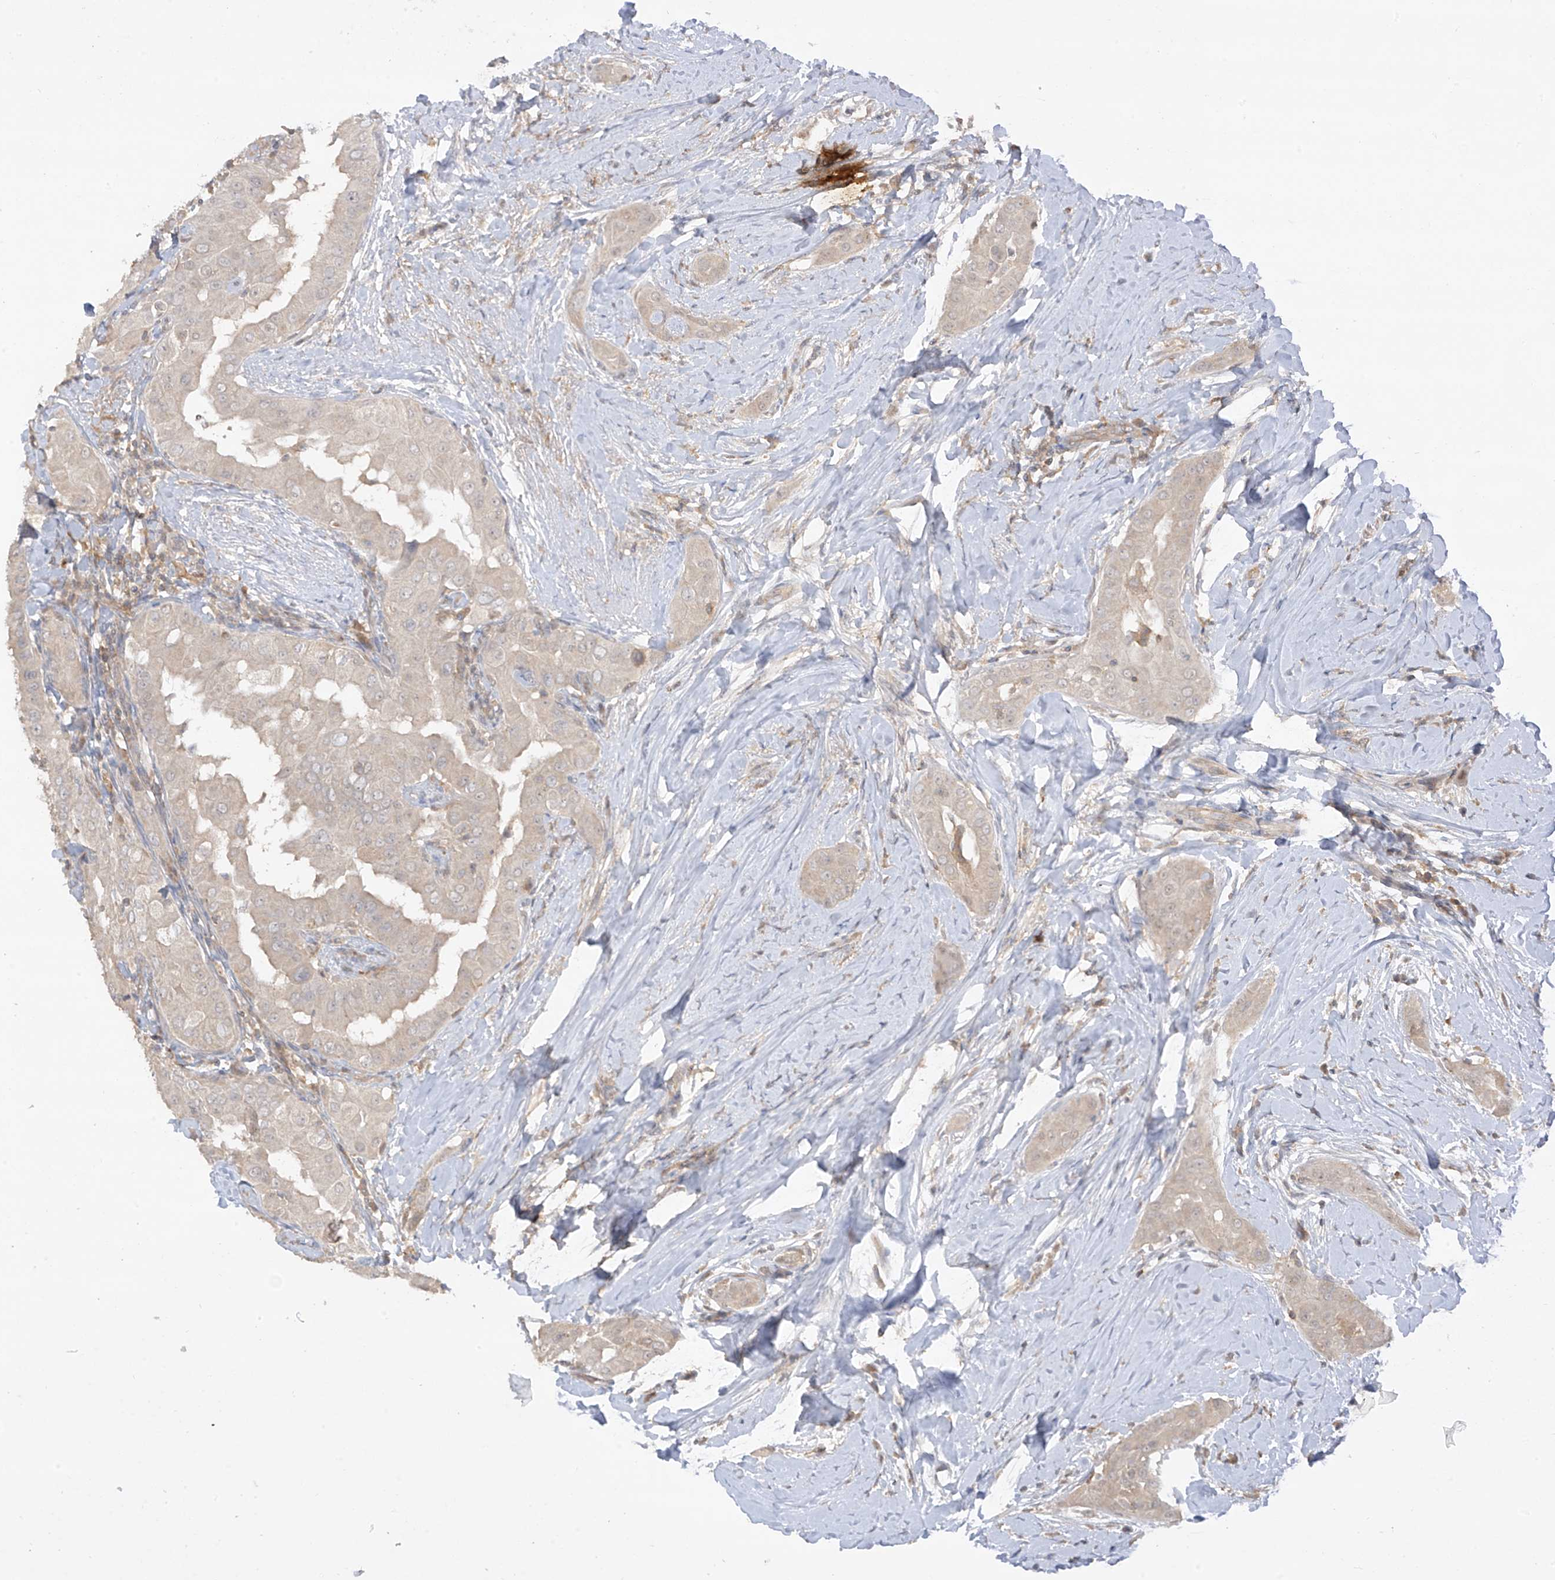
{"staining": {"intensity": "weak", "quantity": "25%-75%", "location": "cytoplasmic/membranous"}, "tissue": "thyroid cancer", "cell_type": "Tumor cells", "image_type": "cancer", "snomed": [{"axis": "morphology", "description": "Papillary adenocarcinoma, NOS"}, {"axis": "topography", "description": "Thyroid gland"}], "caption": "There is low levels of weak cytoplasmic/membranous expression in tumor cells of thyroid papillary adenocarcinoma, as demonstrated by immunohistochemical staining (brown color).", "gene": "ANGEL2", "patient": {"sex": "male", "age": 33}}